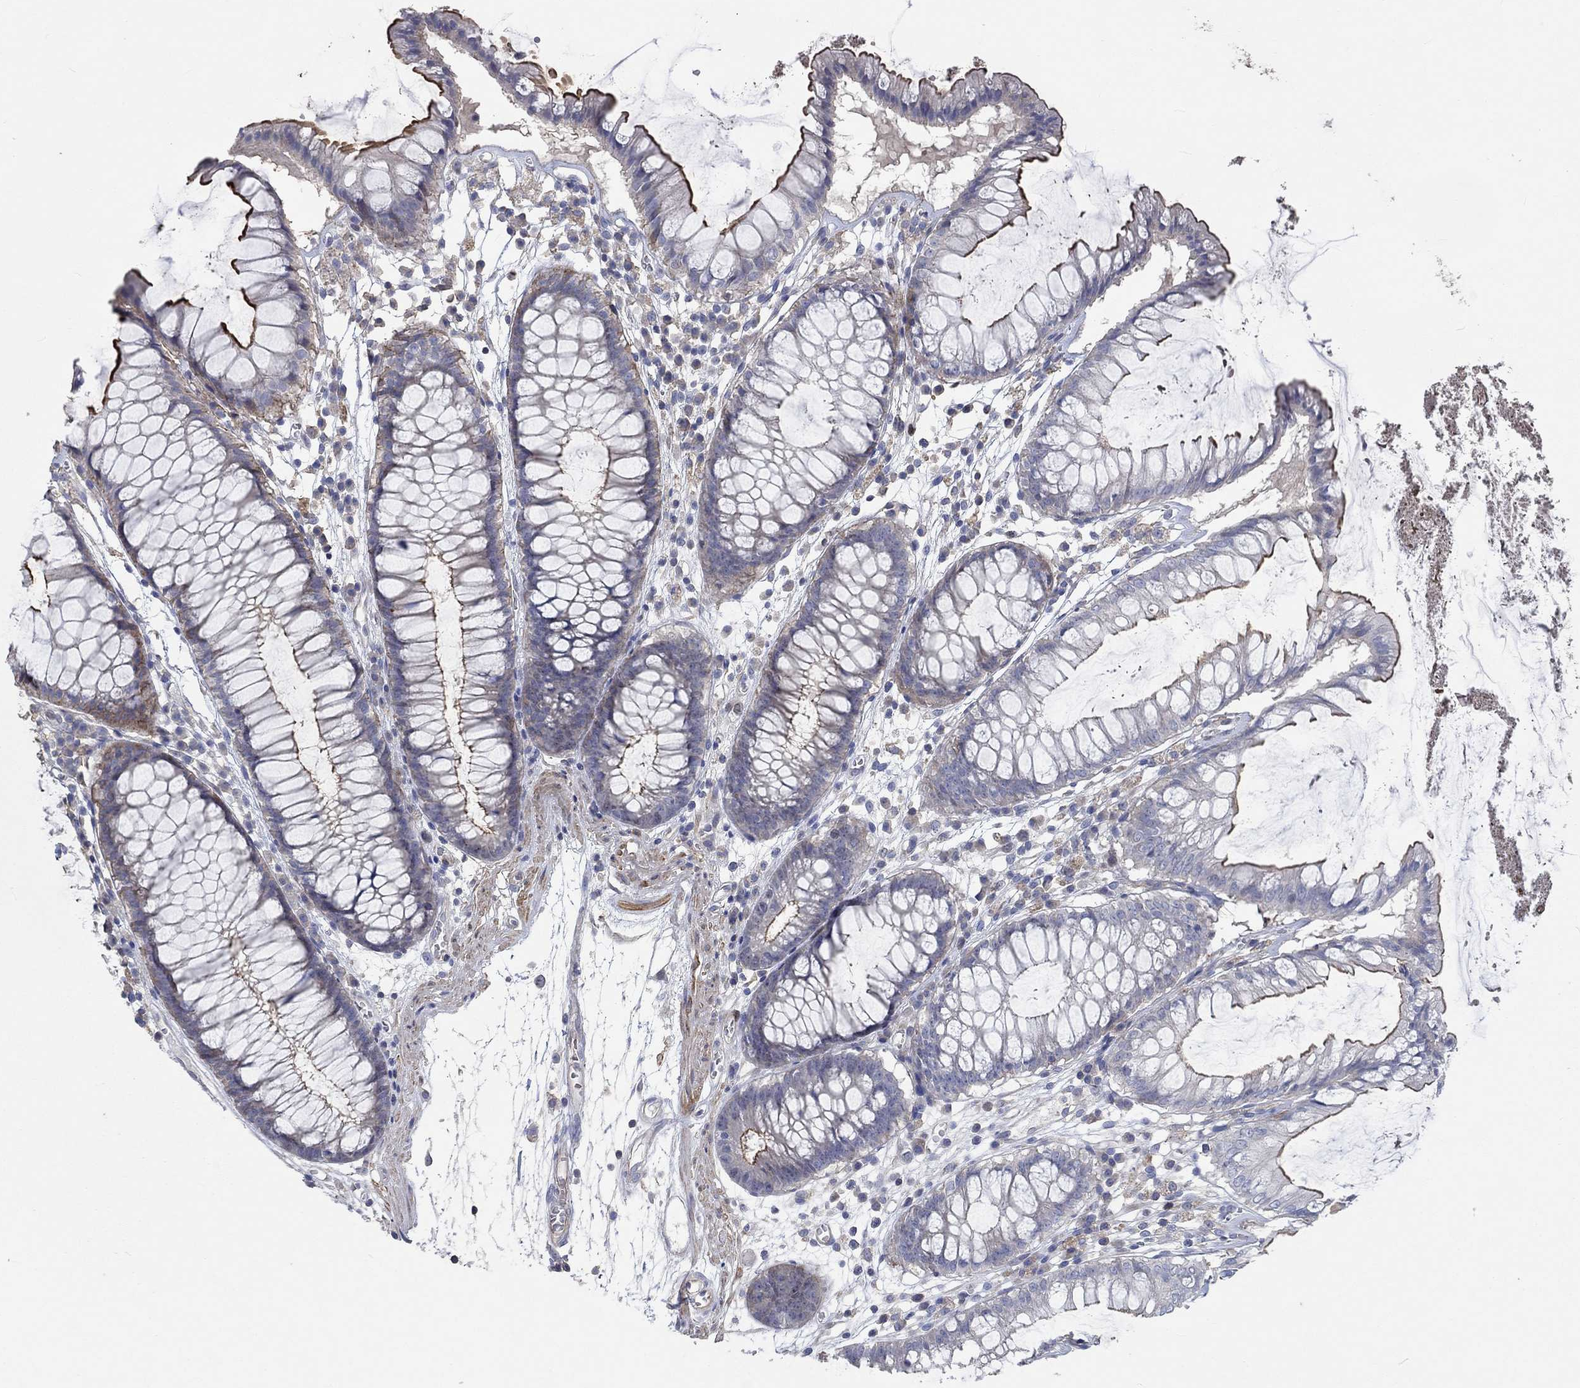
{"staining": {"intensity": "negative", "quantity": "none", "location": "none"}, "tissue": "colon", "cell_type": "Endothelial cells", "image_type": "normal", "snomed": [{"axis": "morphology", "description": "Normal tissue, NOS"}, {"axis": "morphology", "description": "Adenocarcinoma, NOS"}, {"axis": "topography", "description": "Colon"}], "caption": "This is a micrograph of immunohistochemistry (IHC) staining of unremarkable colon, which shows no expression in endothelial cells.", "gene": "TNFAIP8L3", "patient": {"sex": "male", "age": 65}}